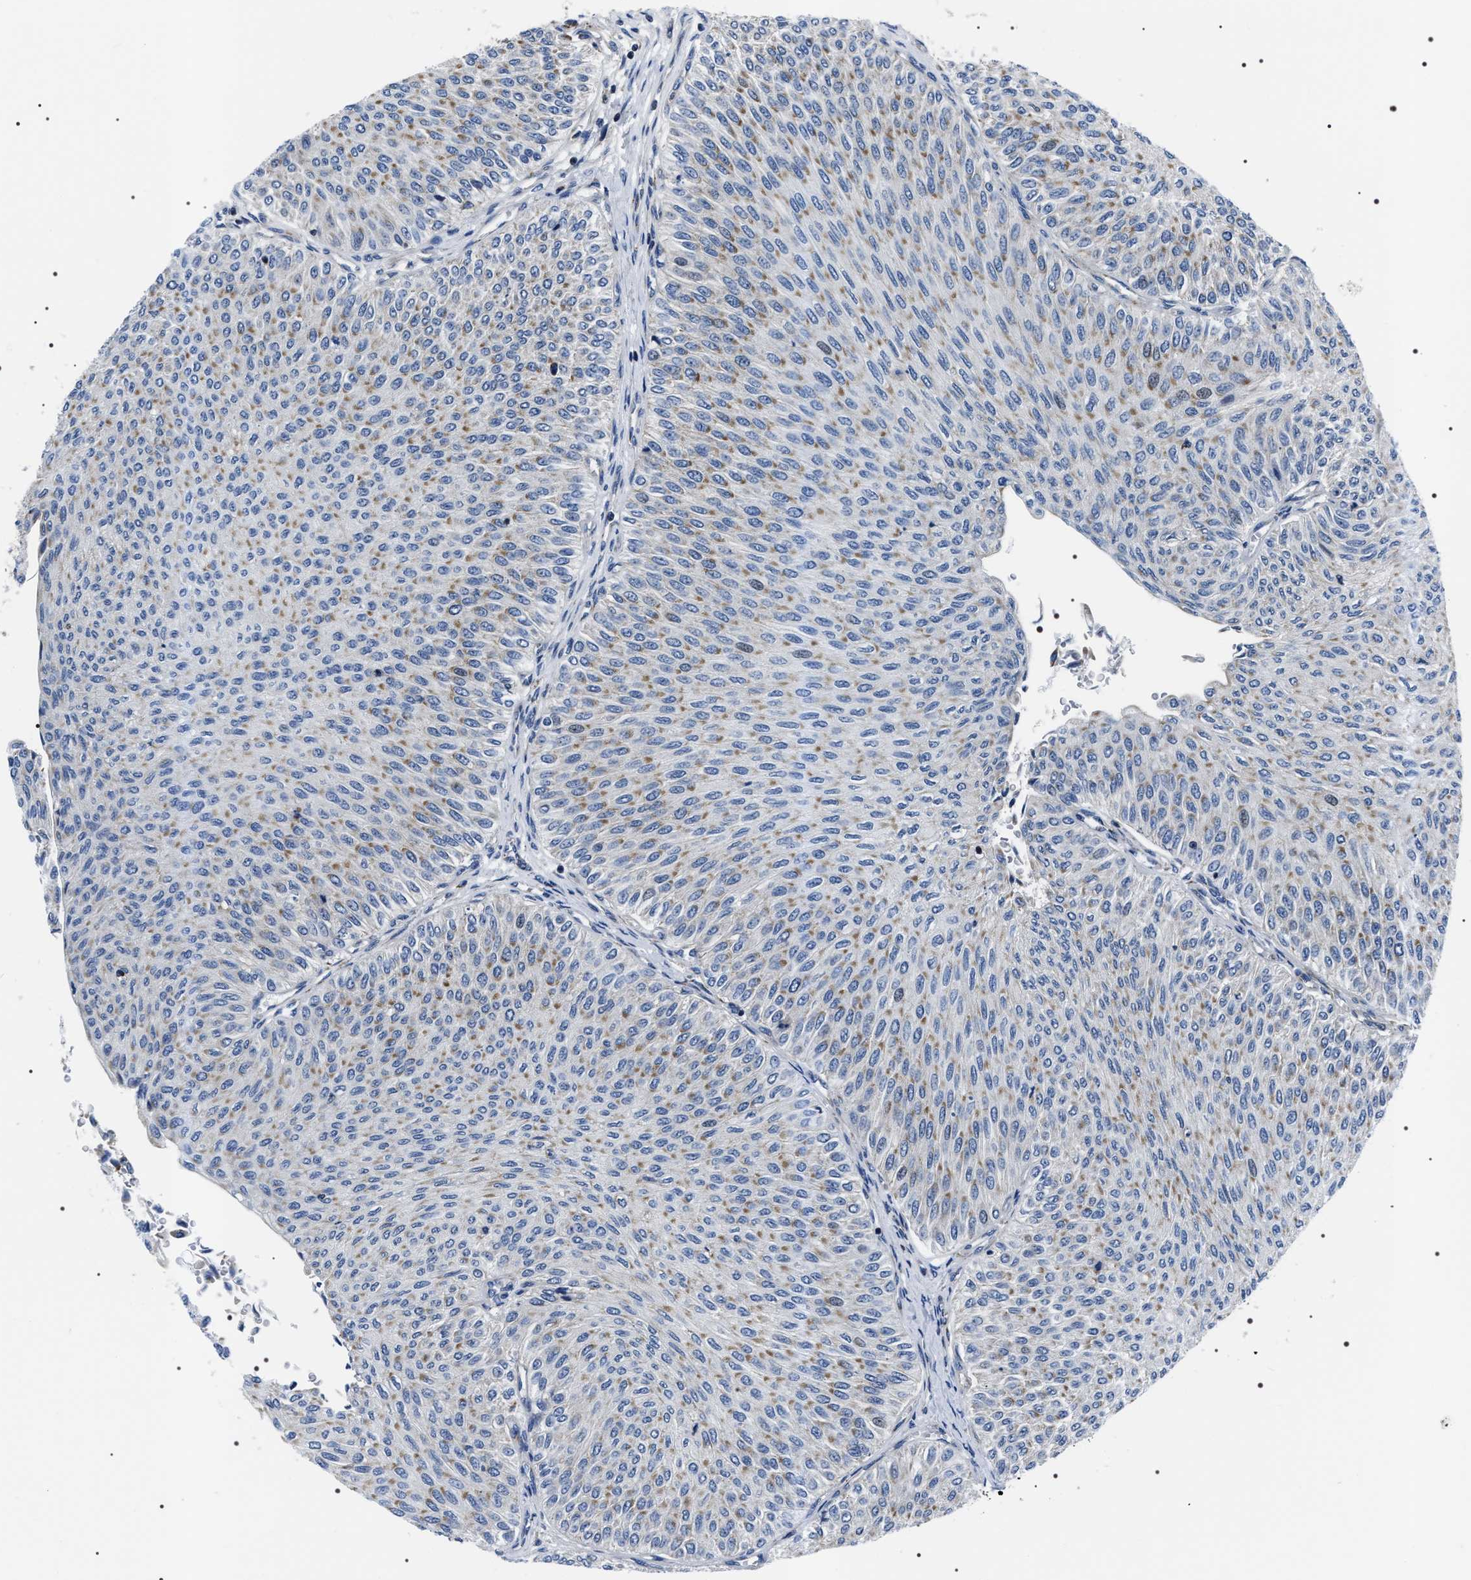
{"staining": {"intensity": "weak", "quantity": ">75%", "location": "cytoplasmic/membranous"}, "tissue": "urothelial cancer", "cell_type": "Tumor cells", "image_type": "cancer", "snomed": [{"axis": "morphology", "description": "Urothelial carcinoma, Low grade"}, {"axis": "topography", "description": "Urinary bladder"}], "caption": "Urothelial cancer stained for a protein (brown) exhibits weak cytoplasmic/membranous positive positivity in about >75% of tumor cells.", "gene": "NTMT1", "patient": {"sex": "male", "age": 78}}